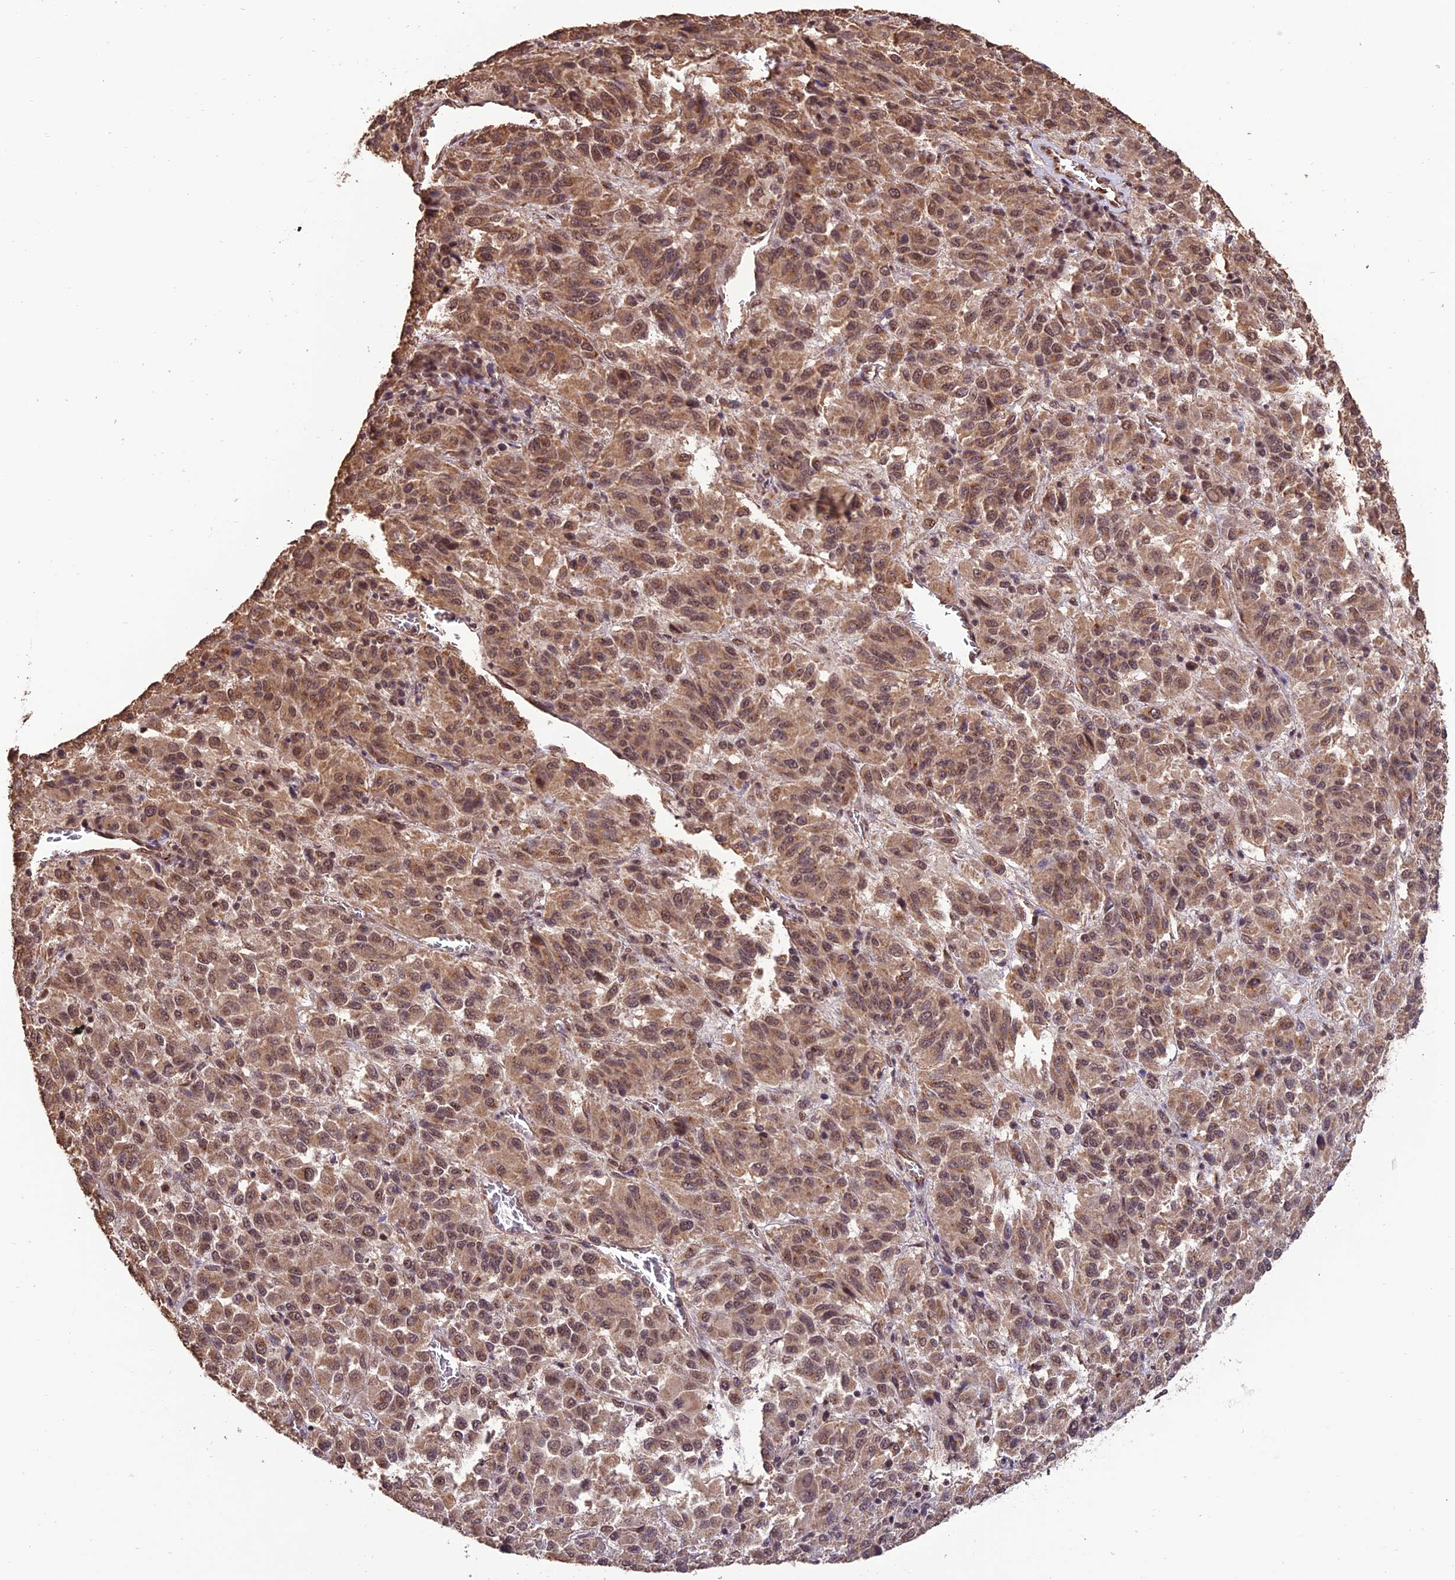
{"staining": {"intensity": "moderate", "quantity": ">75%", "location": "cytoplasmic/membranous,nuclear"}, "tissue": "melanoma", "cell_type": "Tumor cells", "image_type": "cancer", "snomed": [{"axis": "morphology", "description": "Malignant melanoma, Metastatic site"}, {"axis": "topography", "description": "Lung"}], "caption": "Protein staining by immunohistochemistry demonstrates moderate cytoplasmic/membranous and nuclear expression in about >75% of tumor cells in malignant melanoma (metastatic site).", "gene": "CABIN1", "patient": {"sex": "male", "age": 64}}